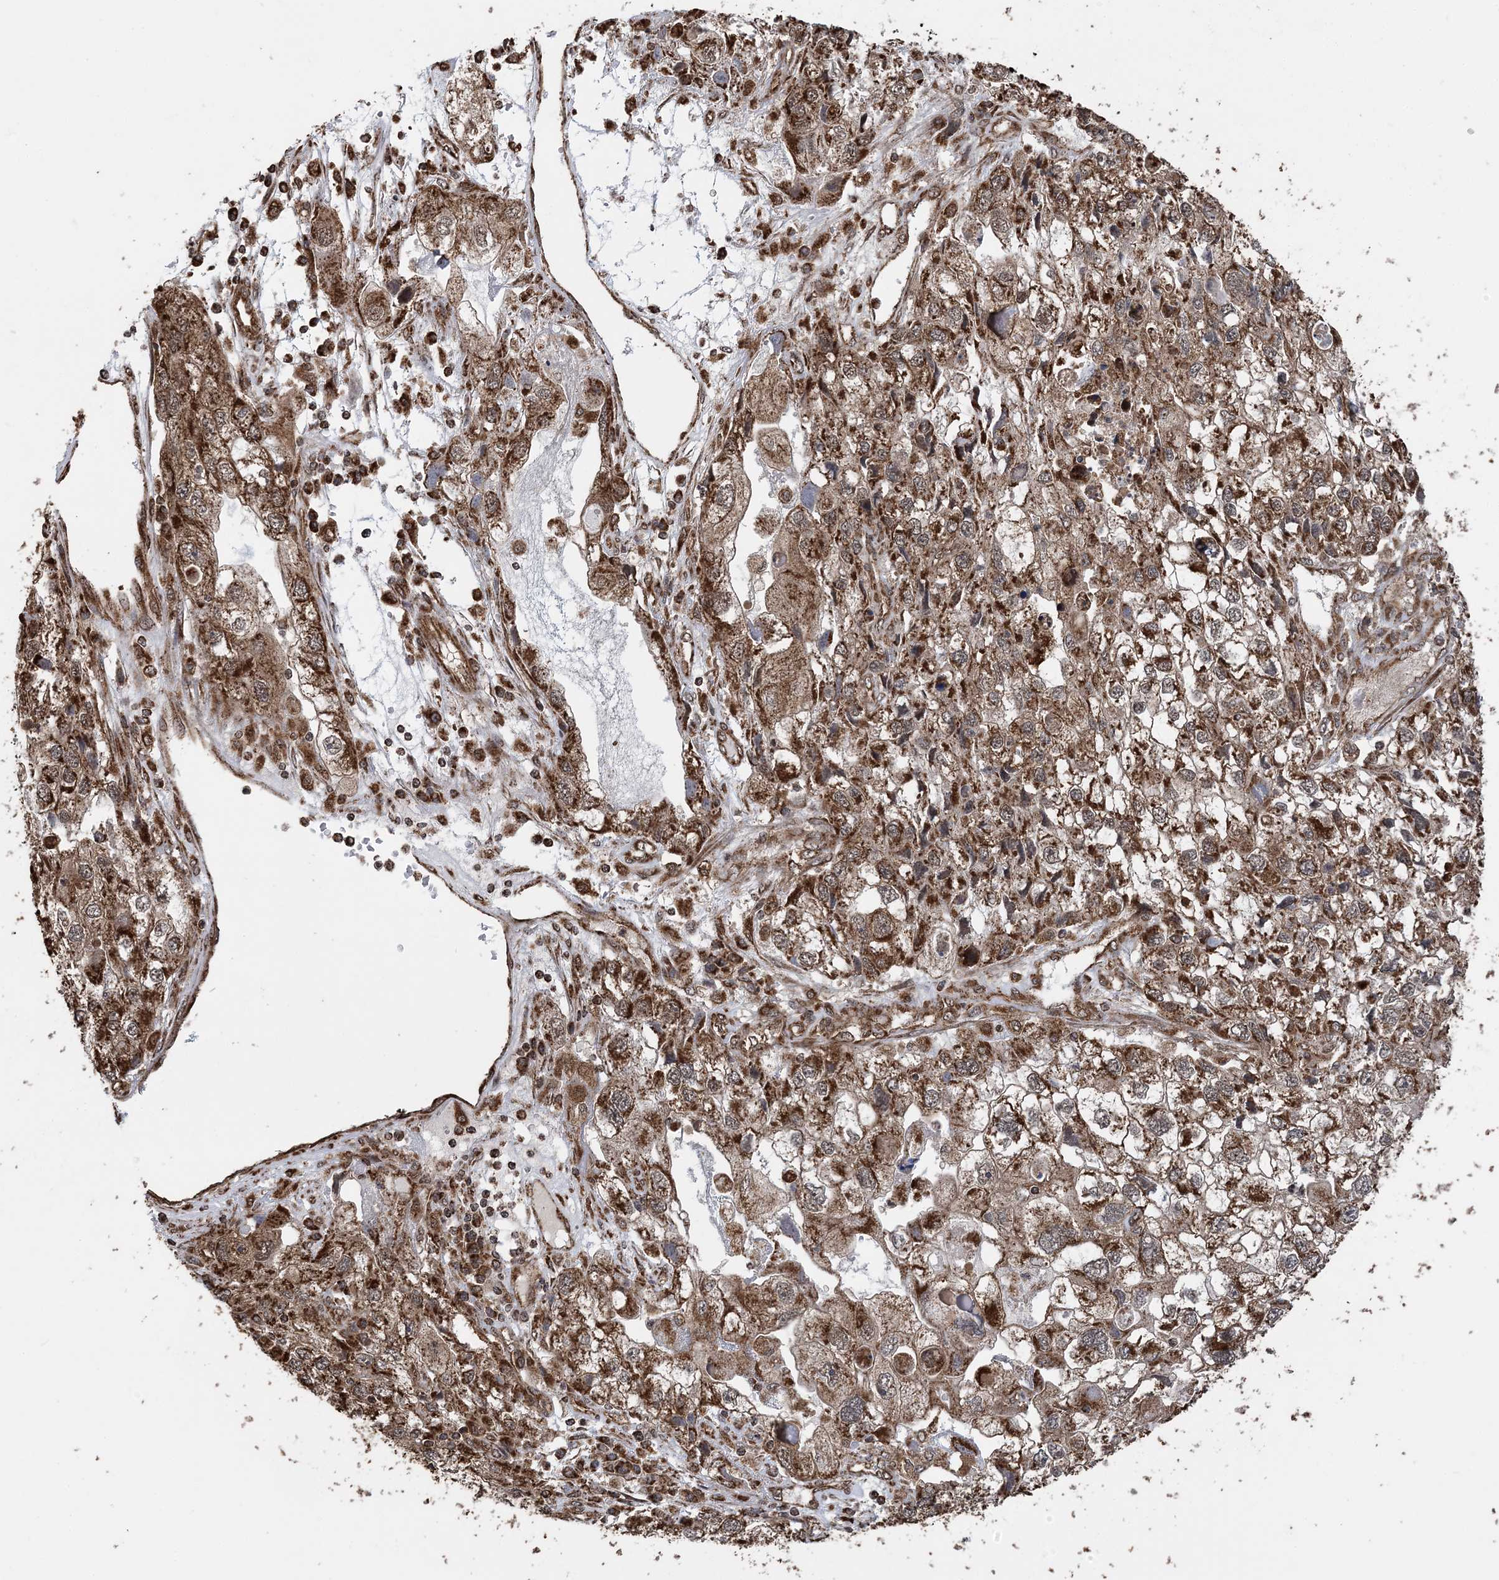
{"staining": {"intensity": "moderate", "quantity": ">75%", "location": "cytoplasmic/membranous"}, "tissue": "endometrial cancer", "cell_type": "Tumor cells", "image_type": "cancer", "snomed": [{"axis": "morphology", "description": "Adenocarcinoma, NOS"}, {"axis": "topography", "description": "Endometrium"}], "caption": "The histopathology image displays a brown stain indicating the presence of a protein in the cytoplasmic/membranous of tumor cells in adenocarcinoma (endometrial).", "gene": "PCBP1", "patient": {"sex": "female", "age": 49}}